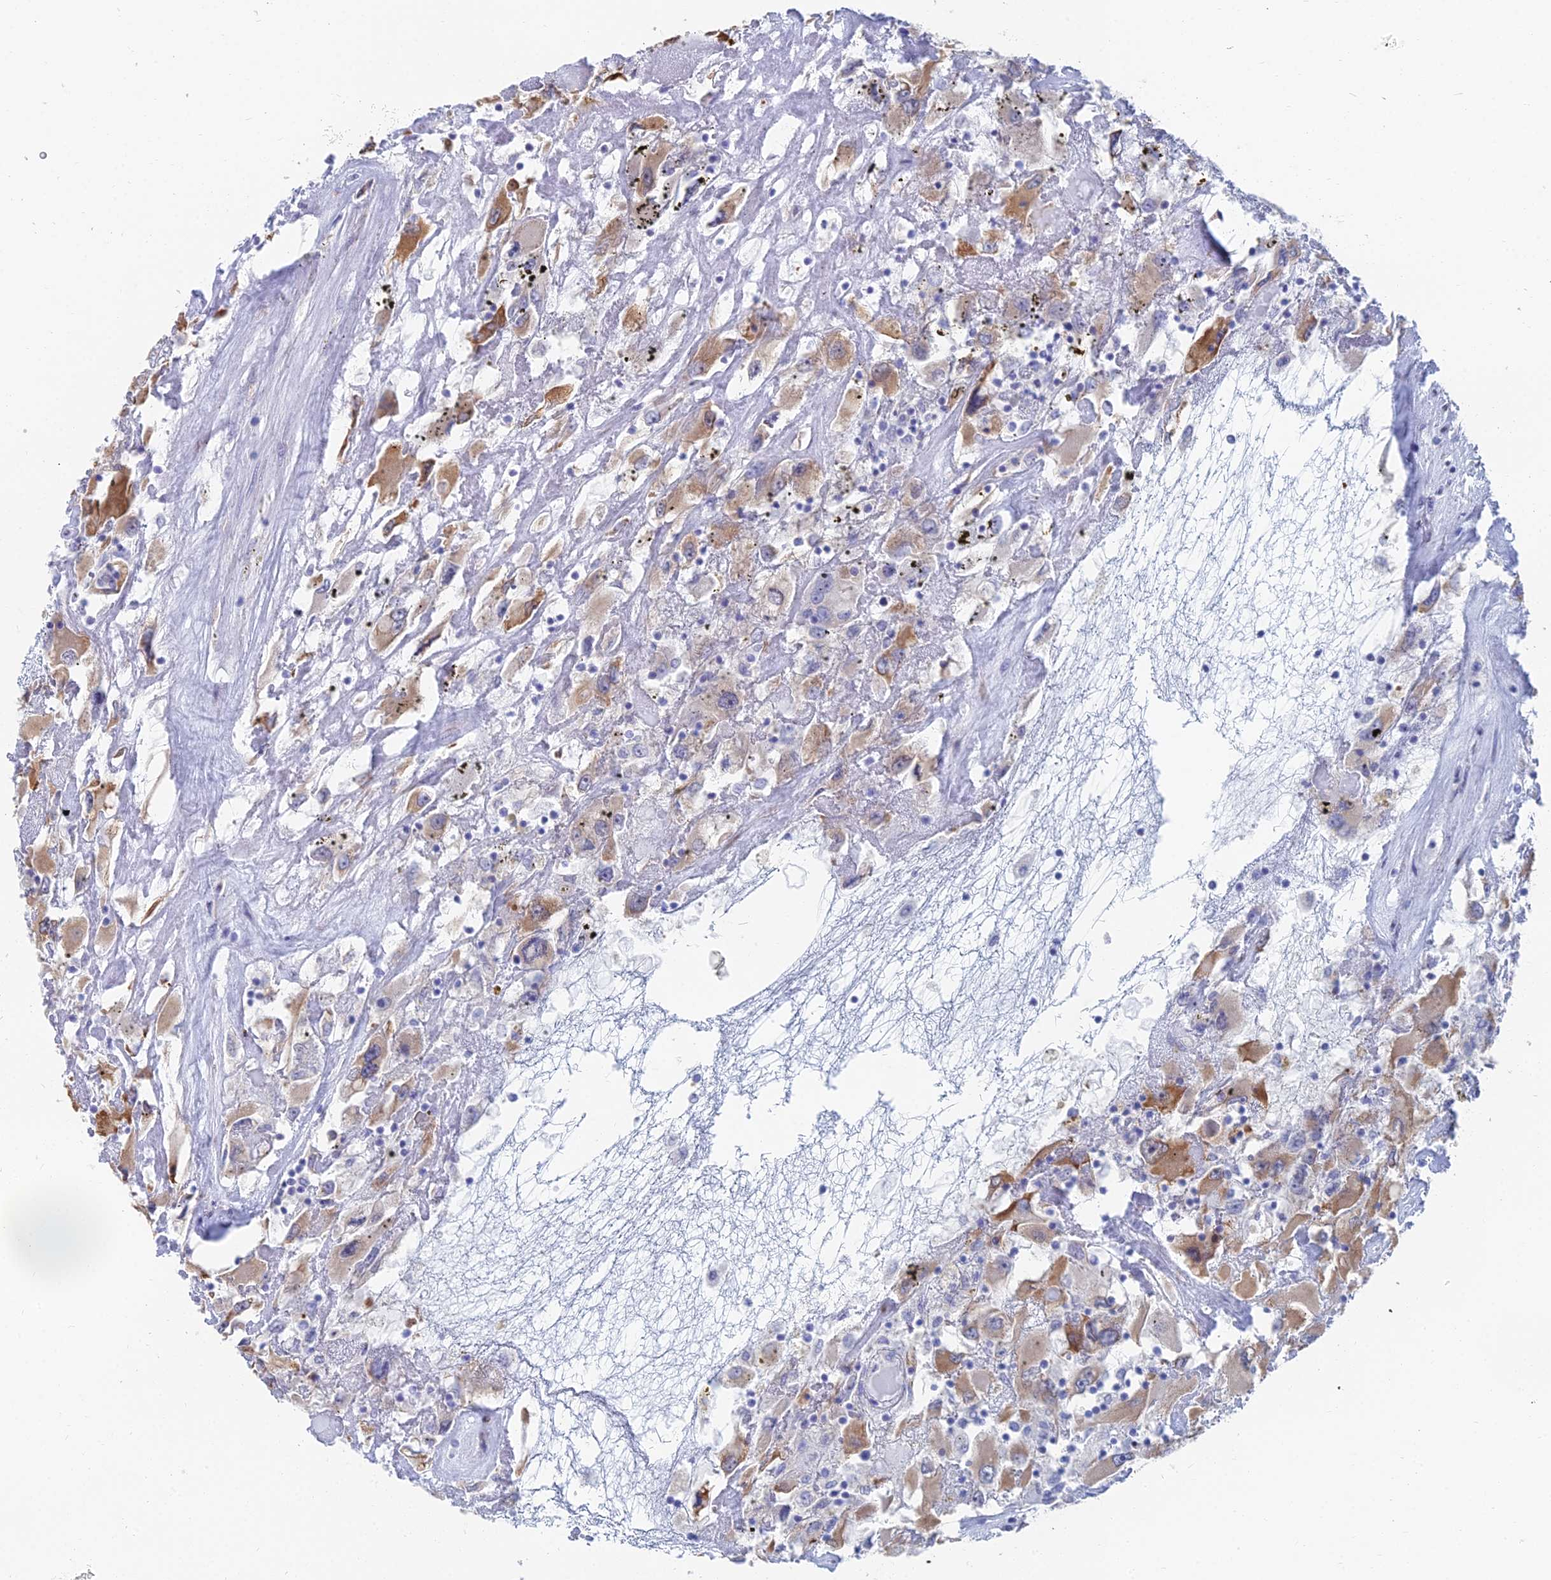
{"staining": {"intensity": "moderate", "quantity": "25%-75%", "location": "cytoplasmic/membranous"}, "tissue": "renal cancer", "cell_type": "Tumor cells", "image_type": "cancer", "snomed": [{"axis": "morphology", "description": "Adenocarcinoma, NOS"}, {"axis": "topography", "description": "Kidney"}], "caption": "This is an image of immunohistochemistry (IHC) staining of renal cancer, which shows moderate staining in the cytoplasmic/membranous of tumor cells.", "gene": "TNNT3", "patient": {"sex": "female", "age": 52}}